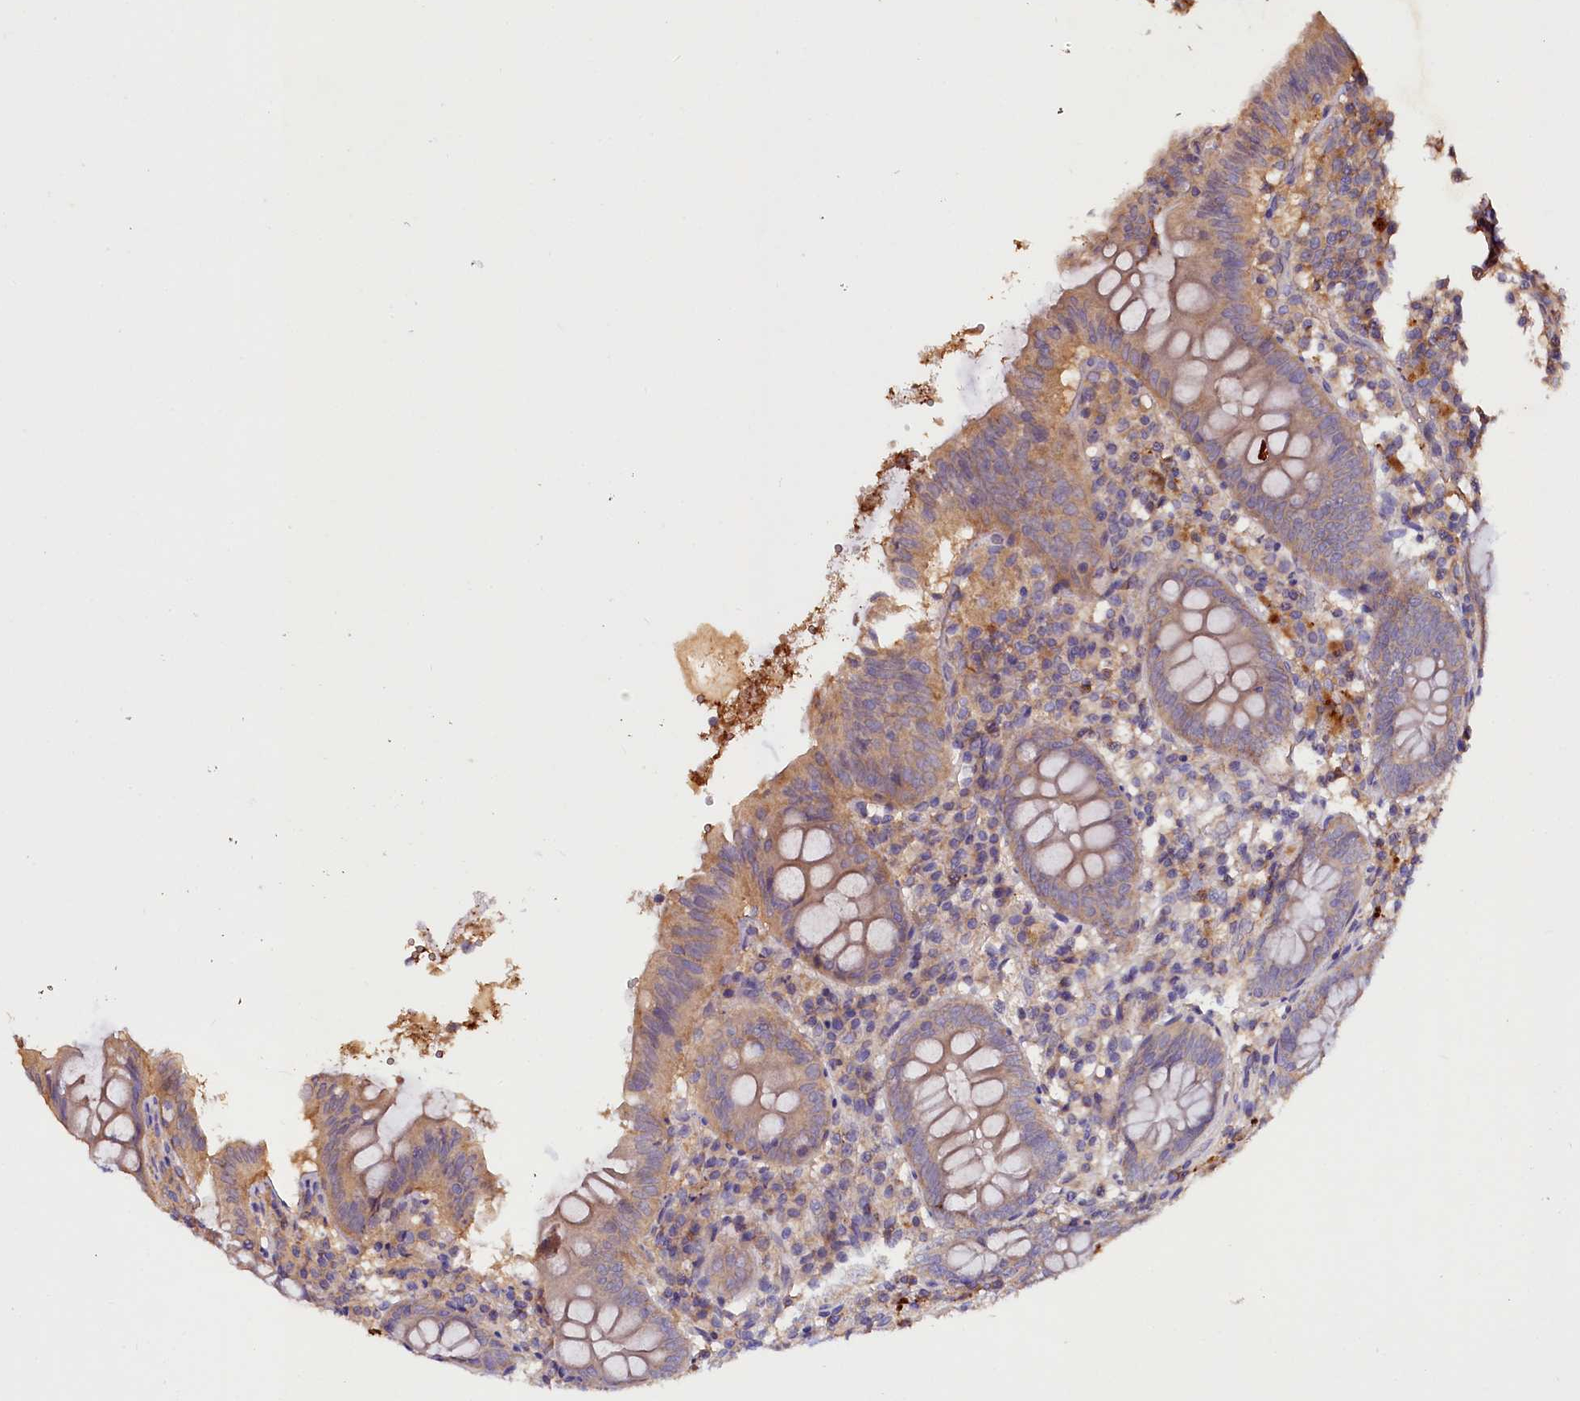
{"staining": {"intensity": "weak", "quantity": "25%-75%", "location": "cytoplasmic/membranous"}, "tissue": "appendix", "cell_type": "Glandular cells", "image_type": "normal", "snomed": [{"axis": "morphology", "description": "Normal tissue, NOS"}, {"axis": "topography", "description": "Appendix"}], "caption": "Immunohistochemical staining of benign appendix demonstrates weak cytoplasmic/membranous protein positivity in approximately 25%-75% of glandular cells. The staining was performed using DAB (3,3'-diaminobenzidine) to visualize the protein expression in brown, while the nuclei were stained in blue with hematoxylin (Magnification: 20x).", "gene": "ETFBKMT", "patient": {"sex": "female", "age": 54}}